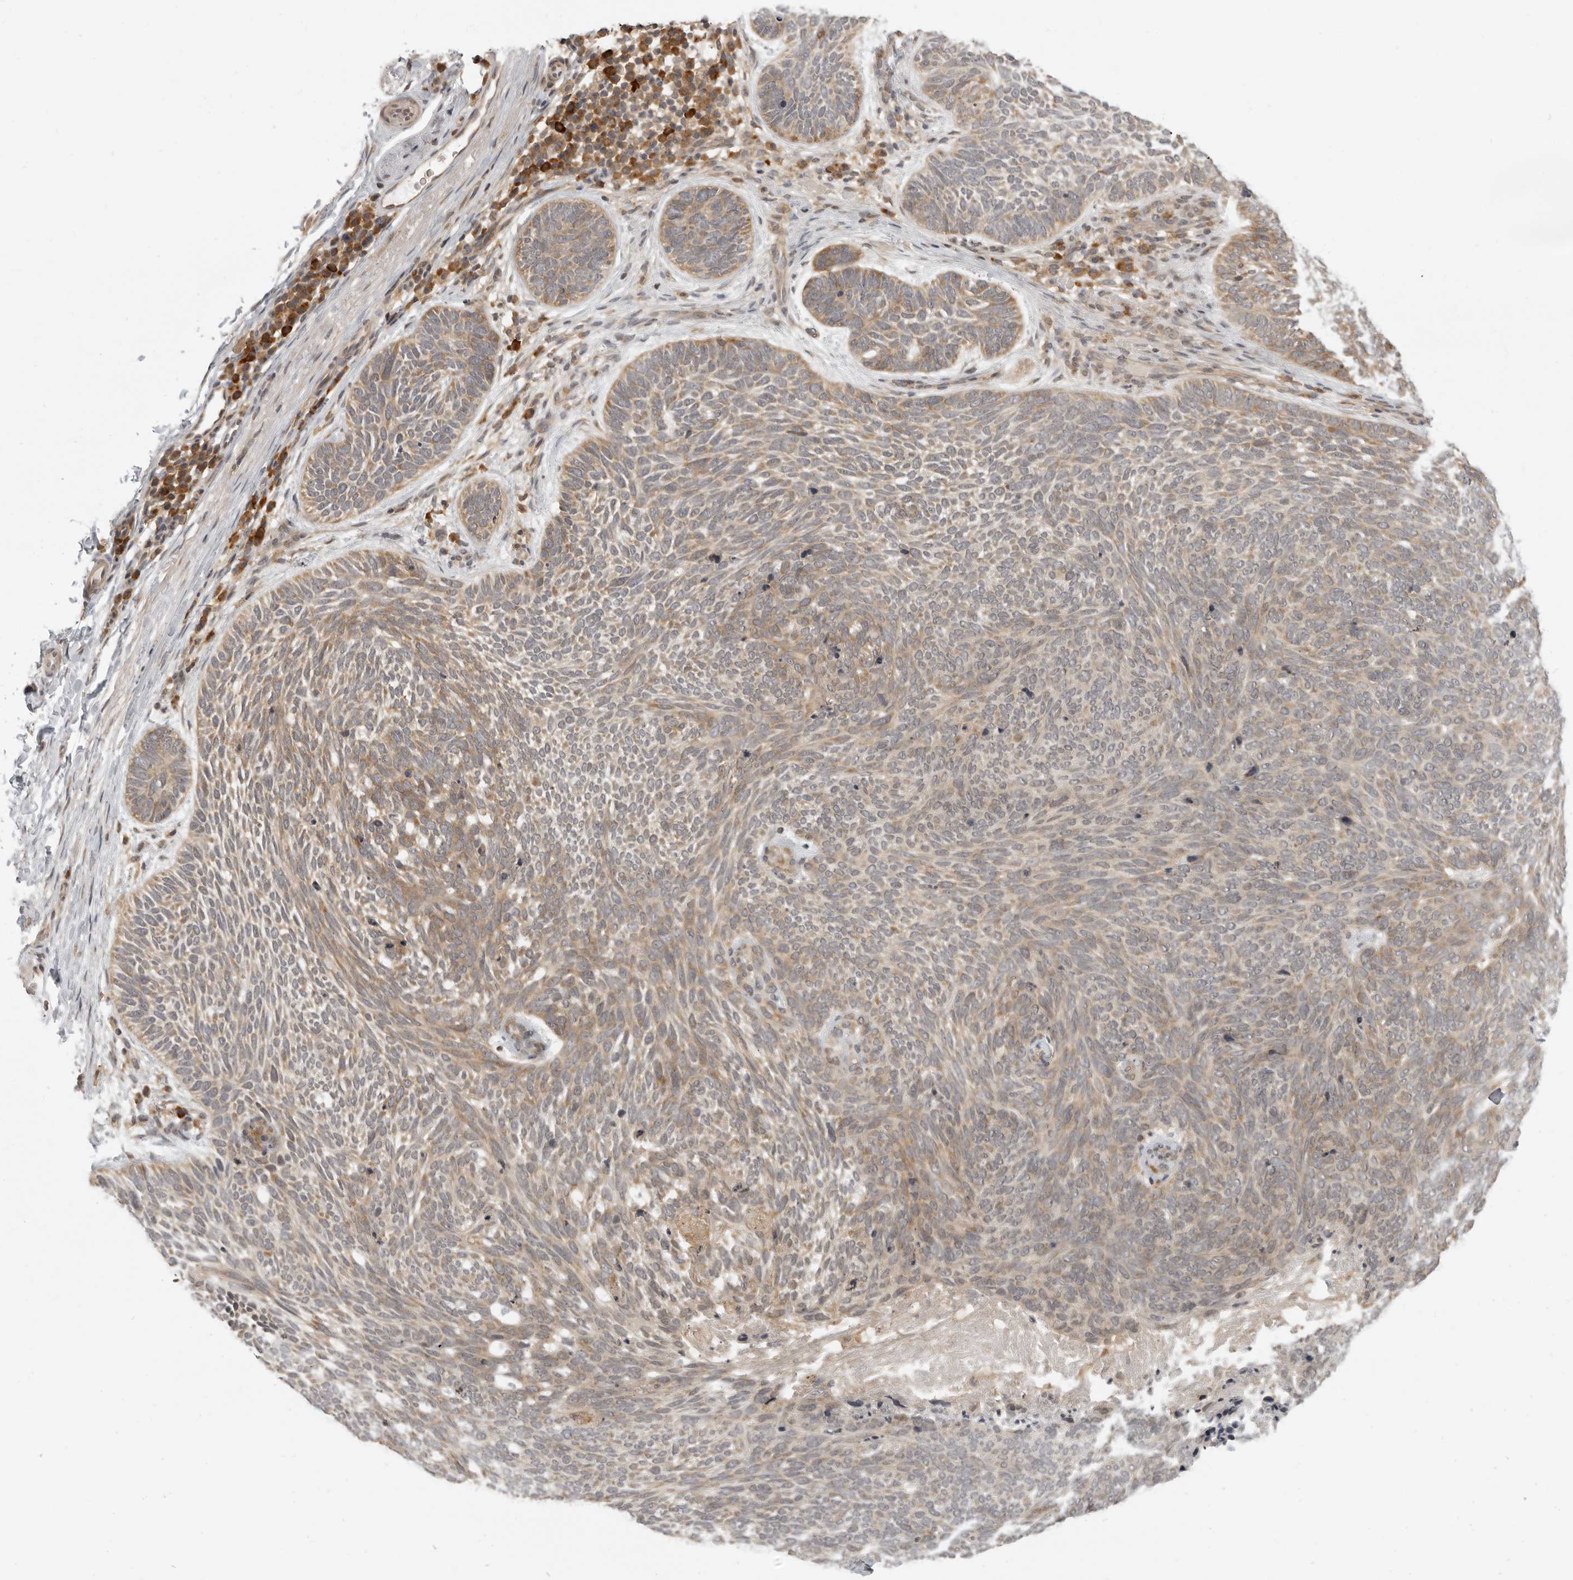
{"staining": {"intensity": "moderate", "quantity": ">75%", "location": "cytoplasmic/membranous"}, "tissue": "skin cancer", "cell_type": "Tumor cells", "image_type": "cancer", "snomed": [{"axis": "morphology", "description": "Basal cell carcinoma"}, {"axis": "topography", "description": "Skin"}], "caption": "About >75% of tumor cells in basal cell carcinoma (skin) reveal moderate cytoplasmic/membranous protein expression as visualized by brown immunohistochemical staining.", "gene": "PRRC2A", "patient": {"sex": "female", "age": 85}}